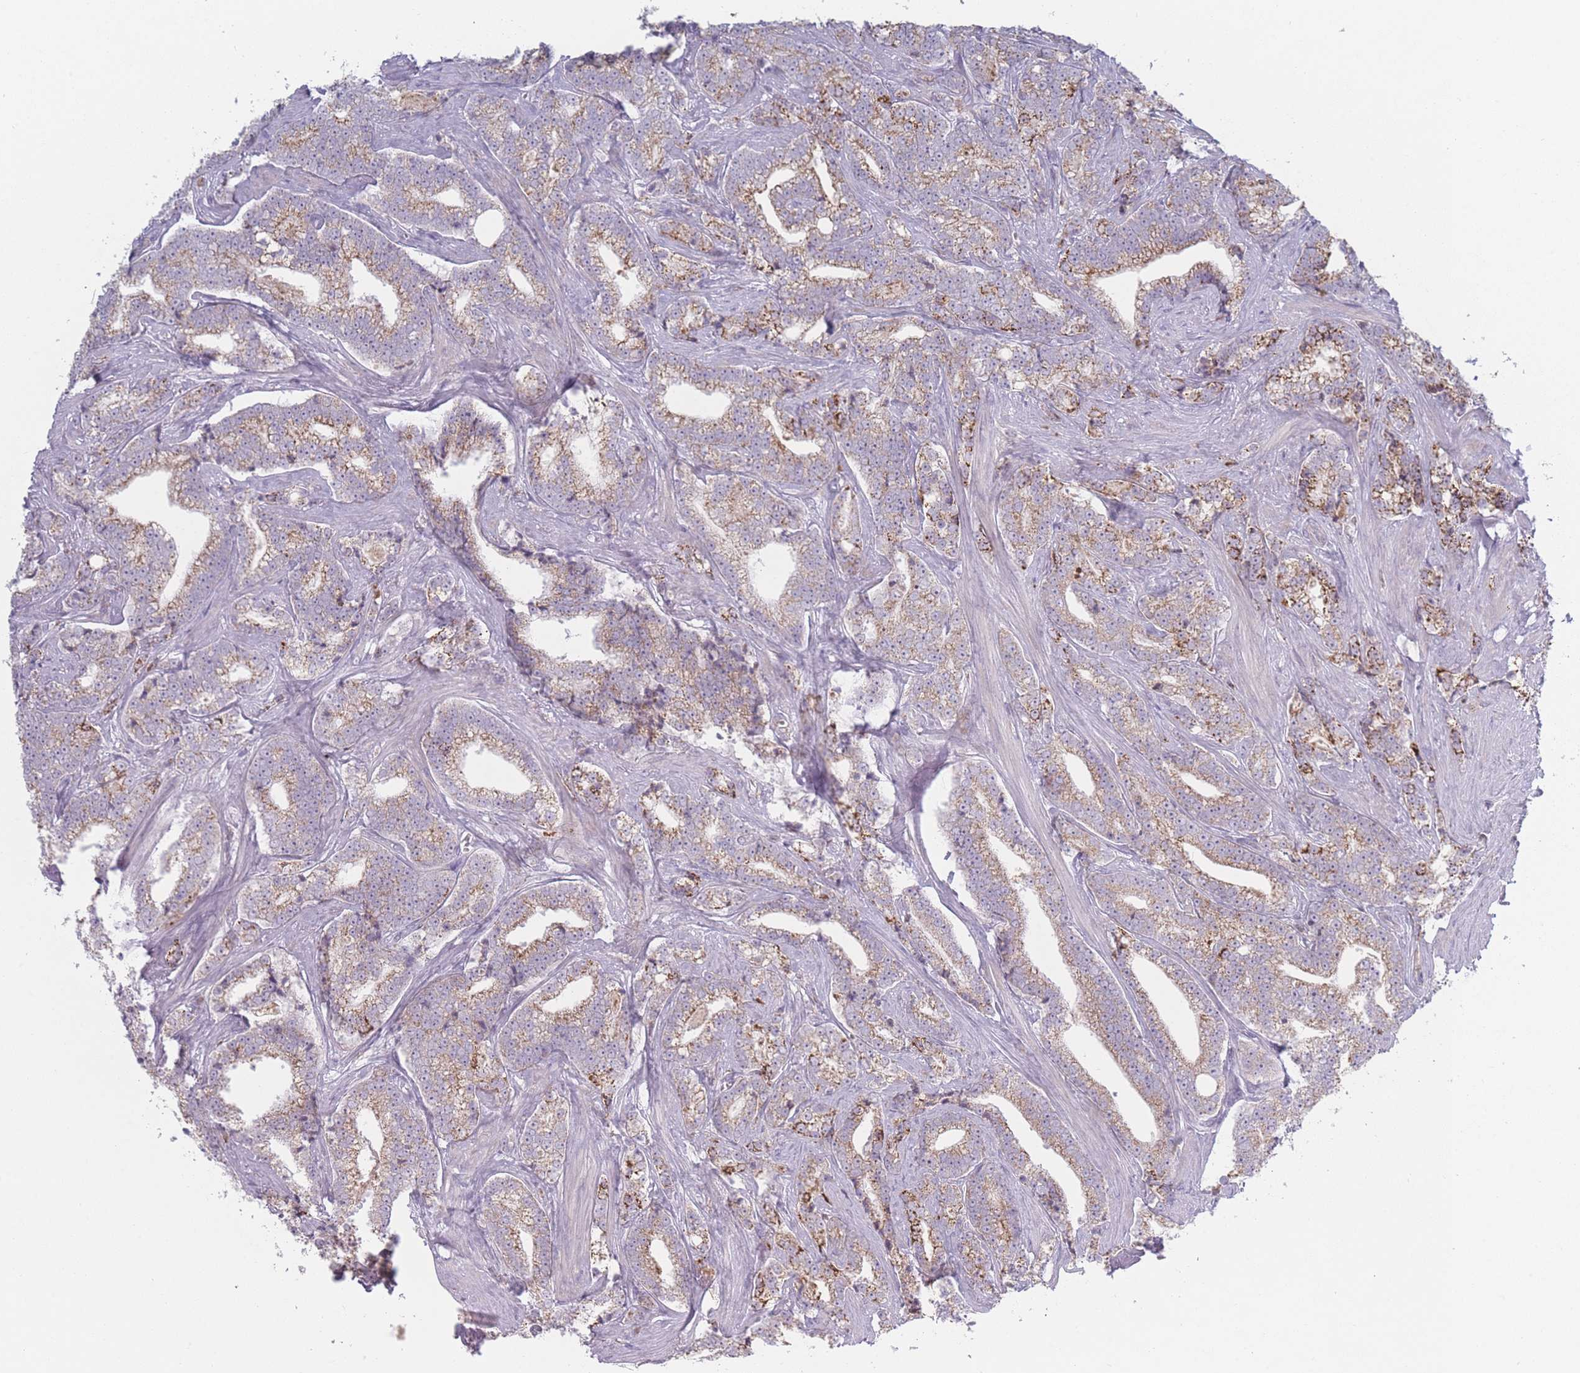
{"staining": {"intensity": "weak", "quantity": "25%-75%", "location": "cytoplasmic/membranous"}, "tissue": "prostate cancer", "cell_type": "Tumor cells", "image_type": "cancer", "snomed": [{"axis": "morphology", "description": "Adenocarcinoma, High grade"}, {"axis": "topography", "description": "Prostate"}], "caption": "Human prostate cancer (high-grade adenocarcinoma) stained with a brown dye reveals weak cytoplasmic/membranous positive positivity in approximately 25%-75% of tumor cells.", "gene": "PEX11B", "patient": {"sex": "male", "age": 67}}